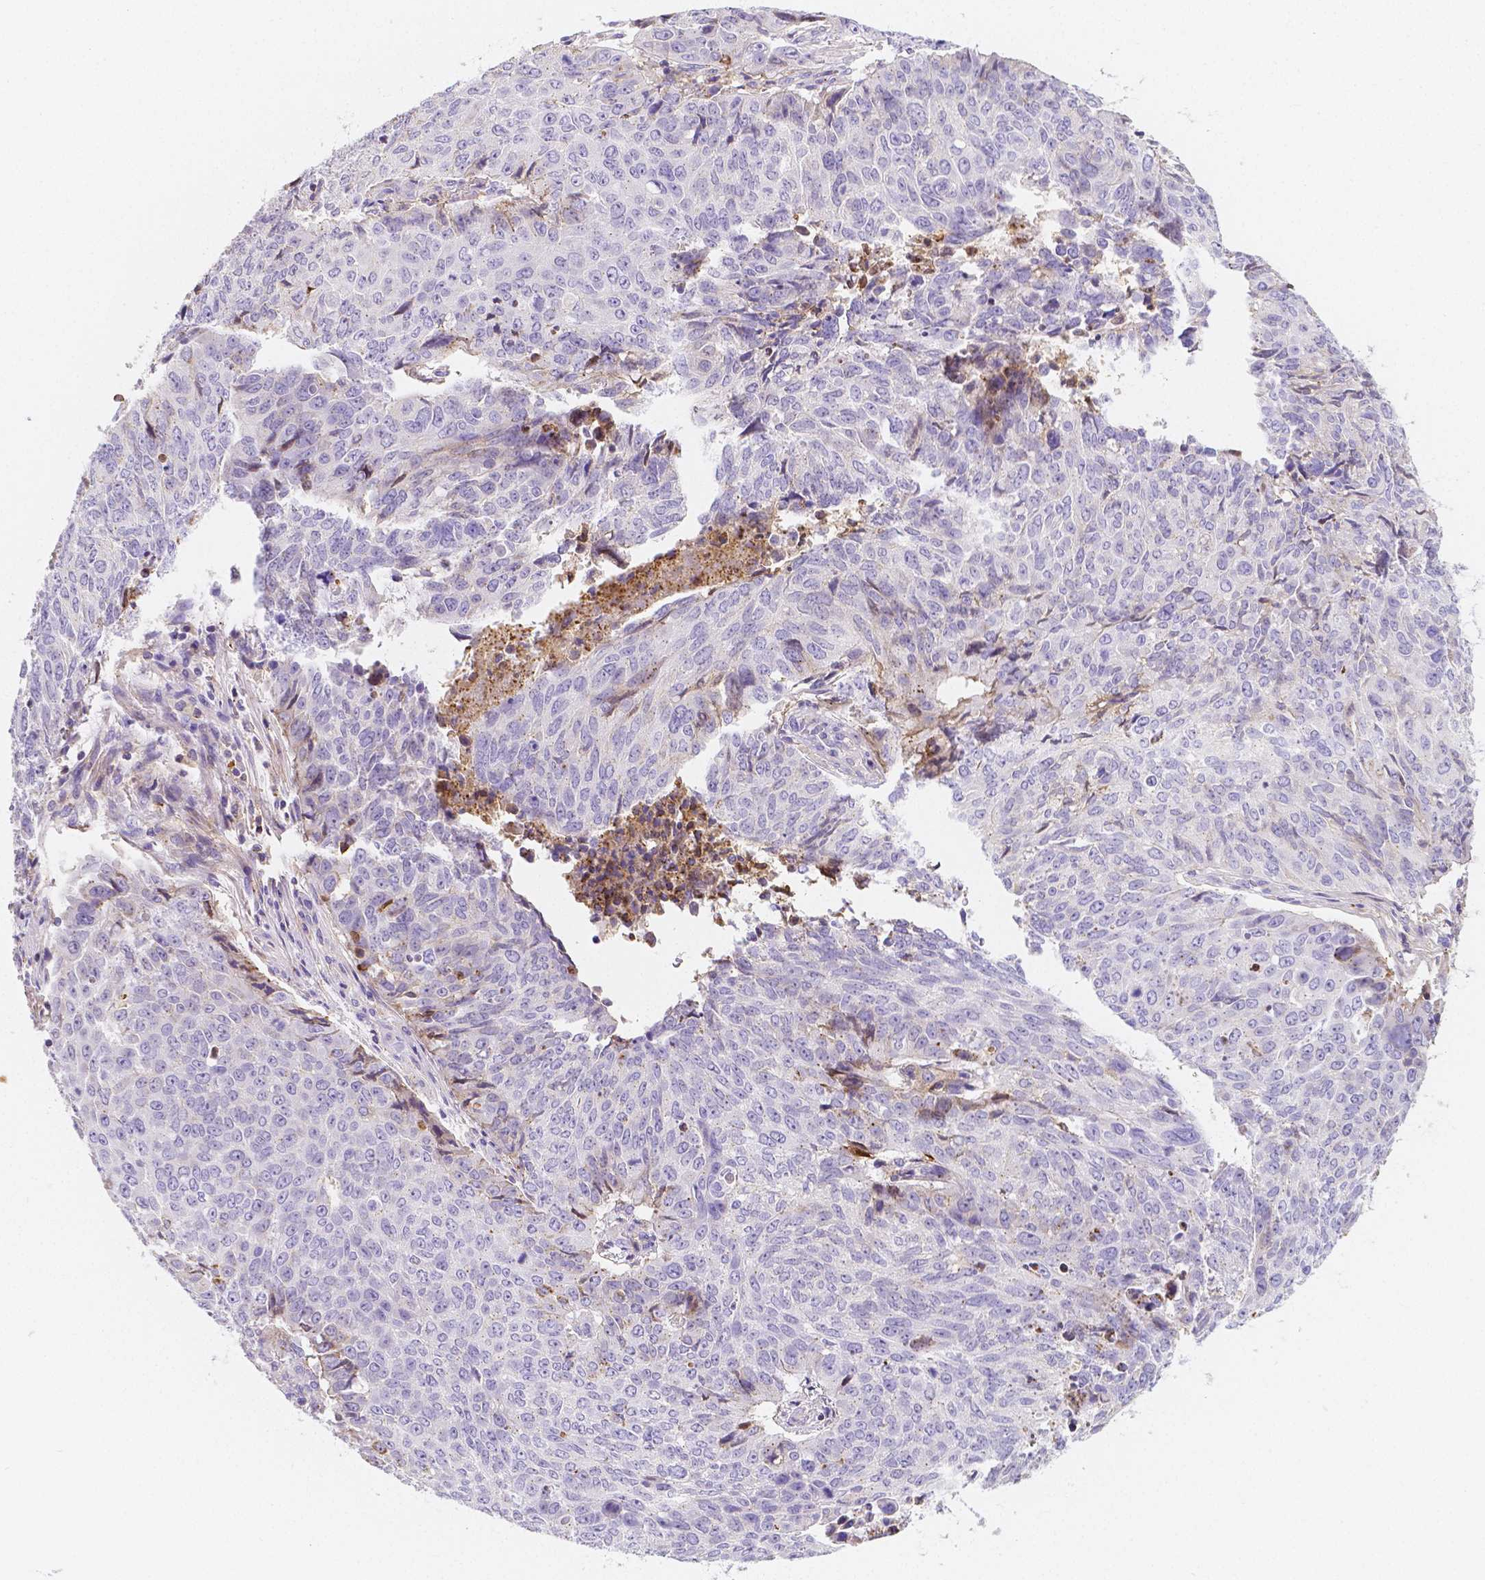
{"staining": {"intensity": "negative", "quantity": "none", "location": "none"}, "tissue": "lung cancer", "cell_type": "Tumor cells", "image_type": "cancer", "snomed": [{"axis": "morphology", "description": "Normal tissue, NOS"}, {"axis": "morphology", "description": "Squamous cell carcinoma, NOS"}, {"axis": "topography", "description": "Bronchus"}, {"axis": "topography", "description": "Lung"}], "caption": "This image is of lung squamous cell carcinoma stained with IHC to label a protein in brown with the nuclei are counter-stained blue. There is no positivity in tumor cells.", "gene": "GABRD", "patient": {"sex": "male", "age": 64}}